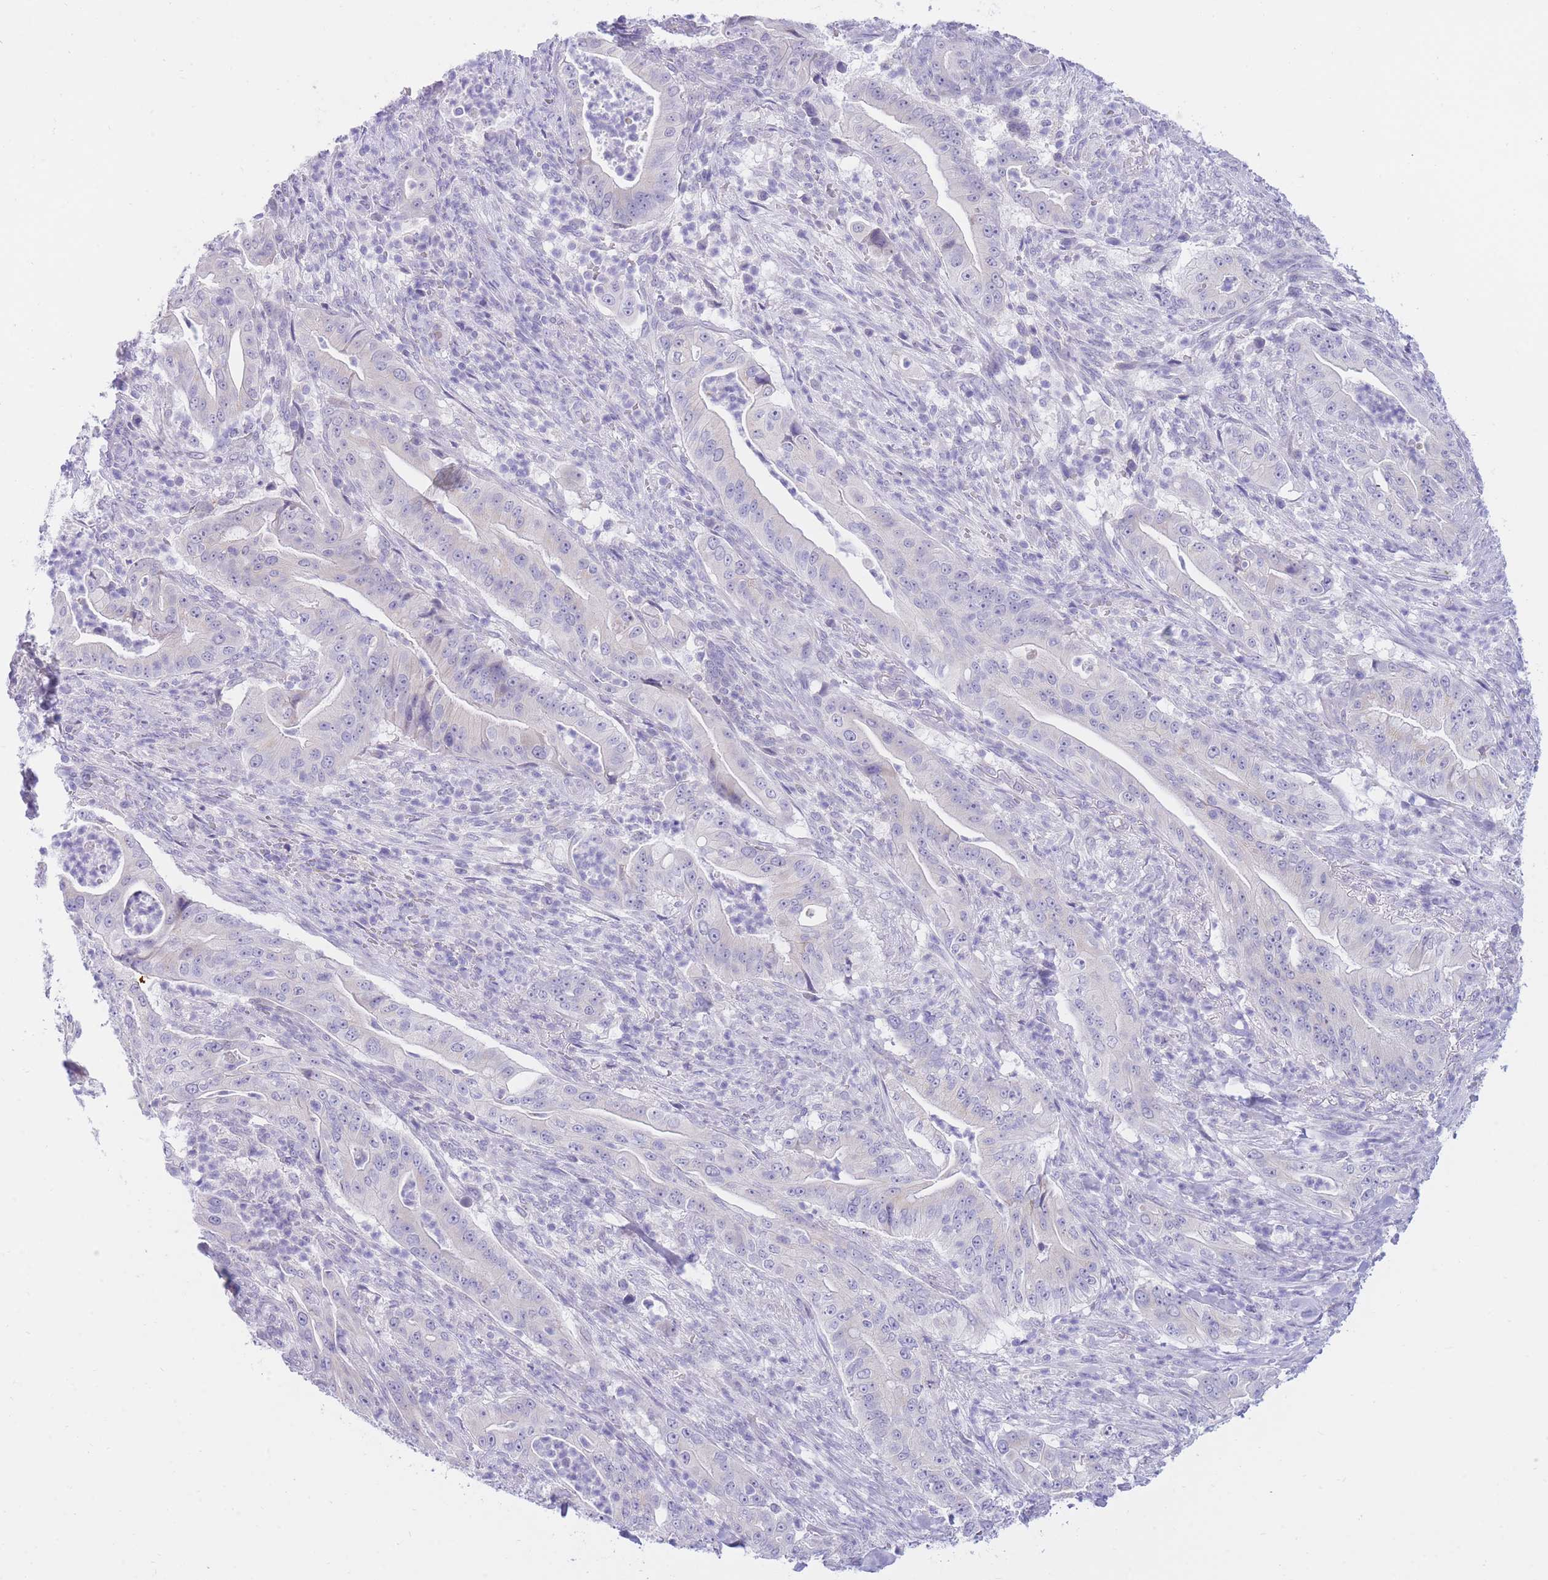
{"staining": {"intensity": "negative", "quantity": "none", "location": "none"}, "tissue": "pancreatic cancer", "cell_type": "Tumor cells", "image_type": "cancer", "snomed": [{"axis": "morphology", "description": "Adenocarcinoma, NOS"}, {"axis": "topography", "description": "Pancreas"}], "caption": "Immunohistochemical staining of pancreatic adenocarcinoma demonstrates no significant staining in tumor cells.", "gene": "SSUH2", "patient": {"sex": "male", "age": 71}}